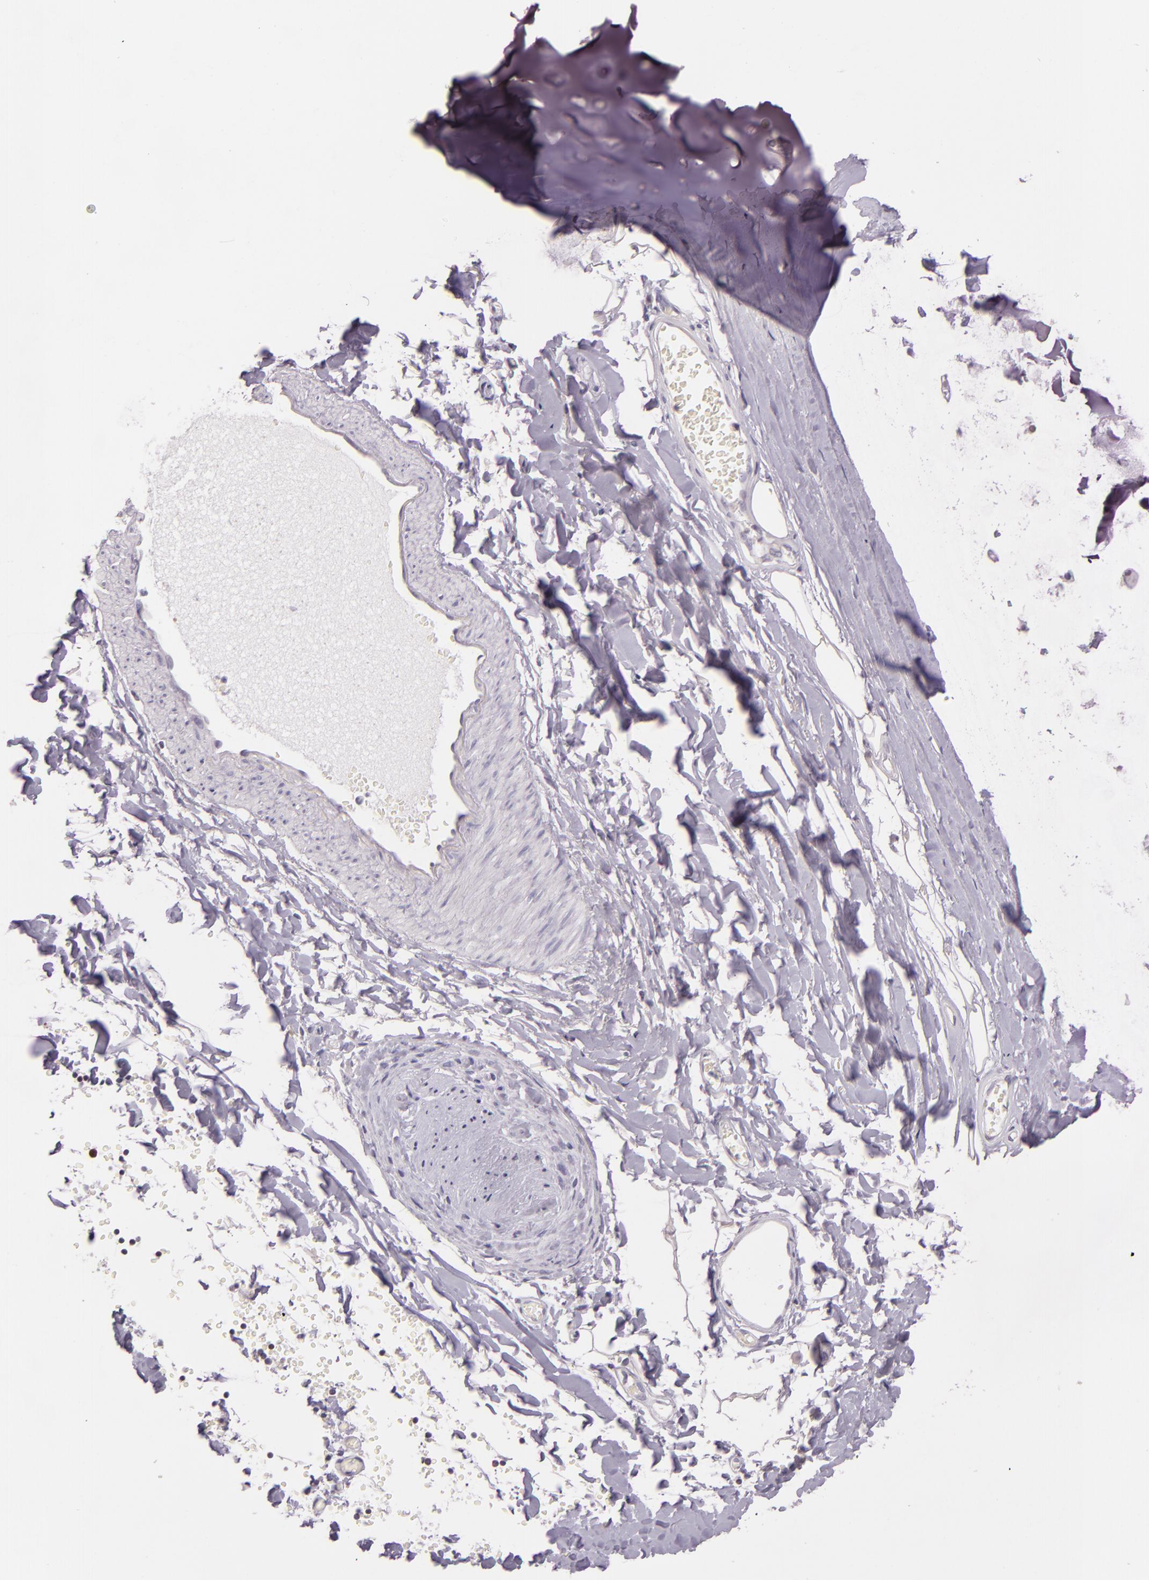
{"staining": {"intensity": "negative", "quantity": "none", "location": "none"}, "tissue": "adipose tissue", "cell_type": "Adipocytes", "image_type": "normal", "snomed": [{"axis": "morphology", "description": "Normal tissue, NOS"}, {"axis": "topography", "description": "Bronchus"}, {"axis": "topography", "description": "Lung"}], "caption": "High magnification brightfield microscopy of benign adipose tissue stained with DAB (3,3'-diaminobenzidine) (brown) and counterstained with hematoxylin (blue): adipocytes show no significant expression. The staining was performed using DAB to visualize the protein expression in brown, while the nuclei were stained in blue with hematoxylin (Magnification: 20x).", "gene": "HSPA8", "patient": {"sex": "female", "age": 56}}